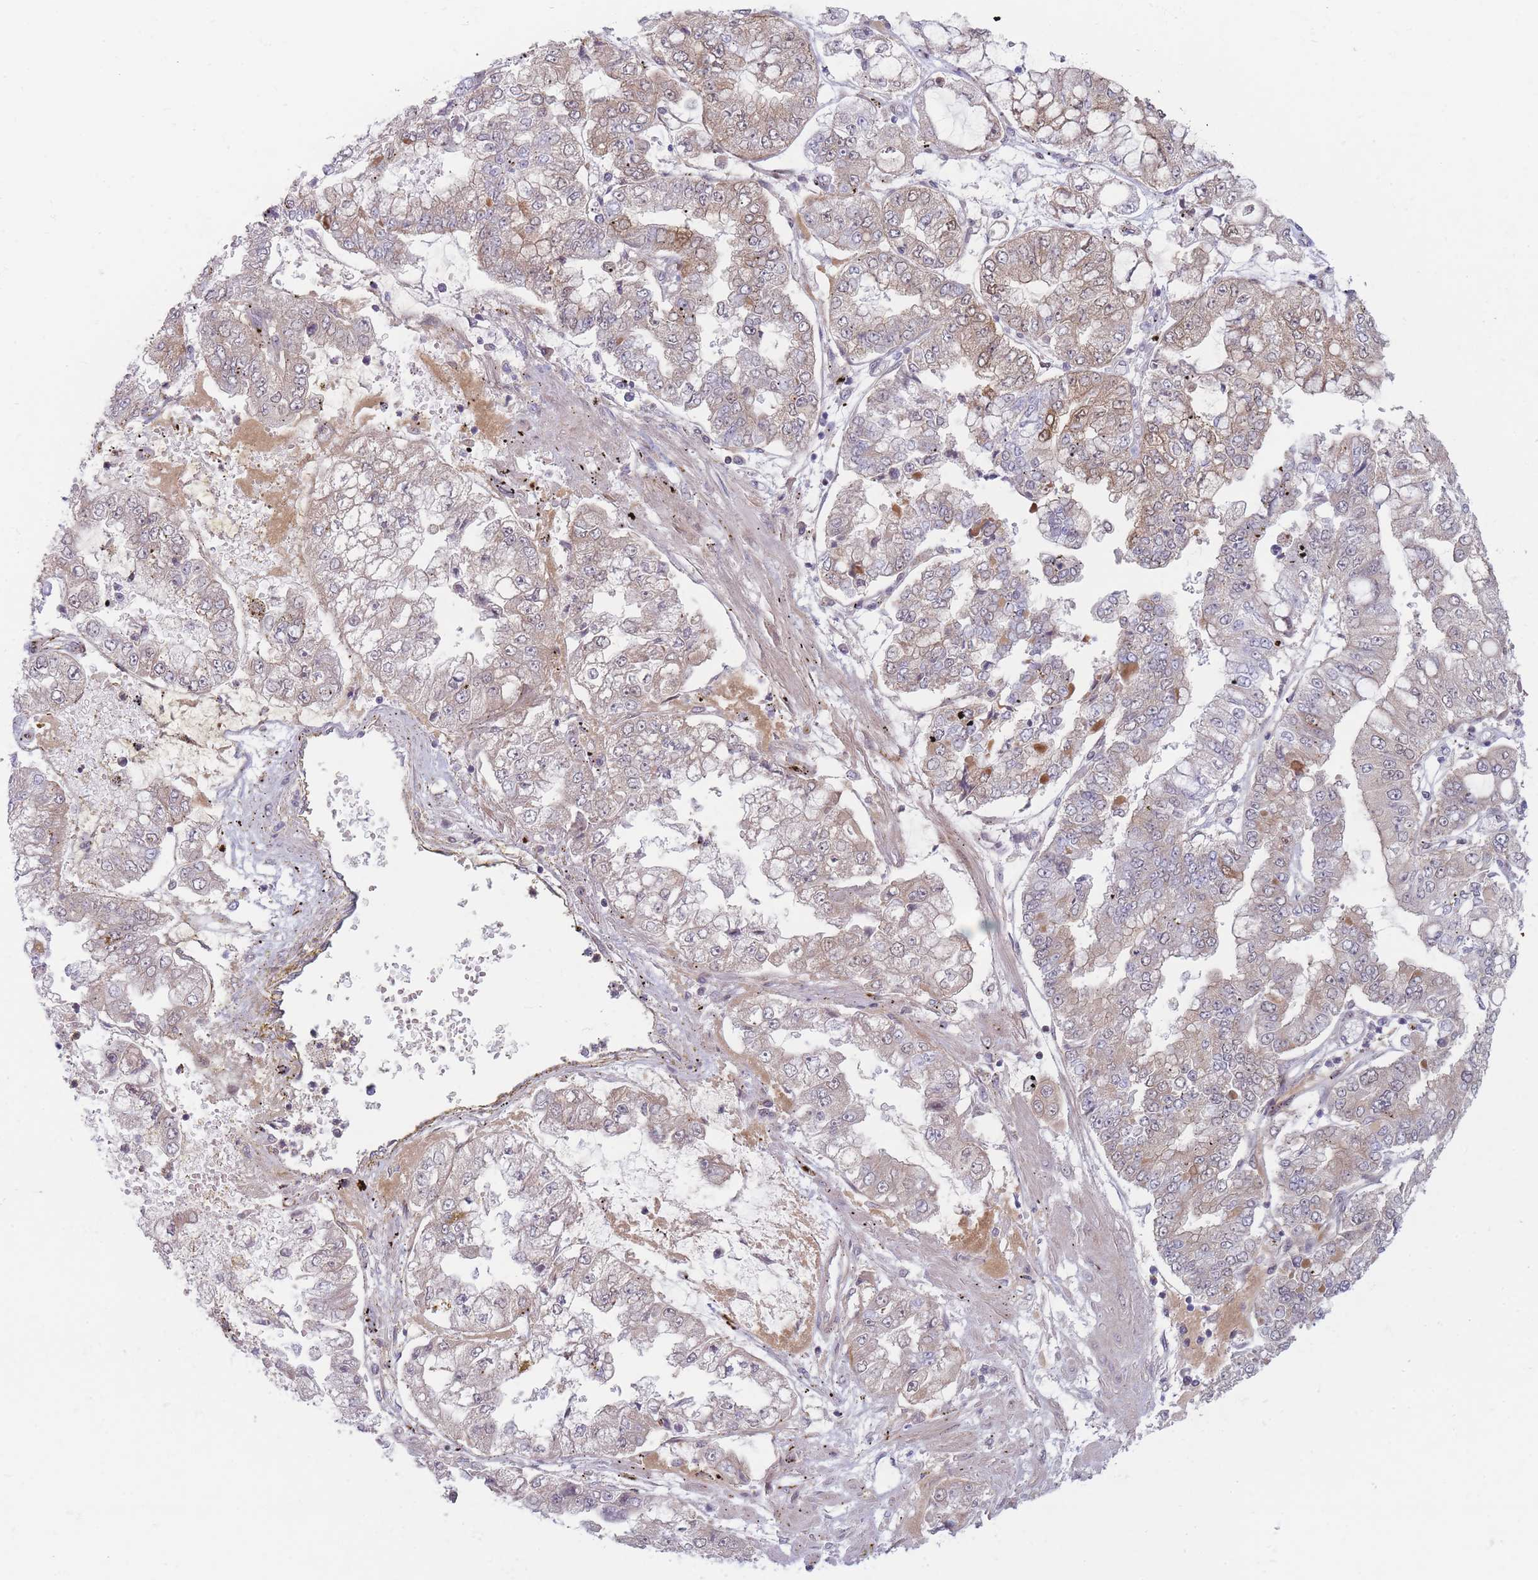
{"staining": {"intensity": "moderate", "quantity": "25%-75%", "location": "cytoplasmic/membranous"}, "tissue": "stomach cancer", "cell_type": "Tumor cells", "image_type": "cancer", "snomed": [{"axis": "morphology", "description": "Adenocarcinoma, NOS"}, {"axis": "topography", "description": "Stomach"}], "caption": "The immunohistochemical stain highlights moderate cytoplasmic/membranous positivity in tumor cells of adenocarcinoma (stomach) tissue. The staining was performed using DAB (3,3'-diaminobenzidine), with brown indicating positive protein expression. Nuclei are stained blue with hematoxylin.", "gene": "IFNA6", "patient": {"sex": "male", "age": 76}}